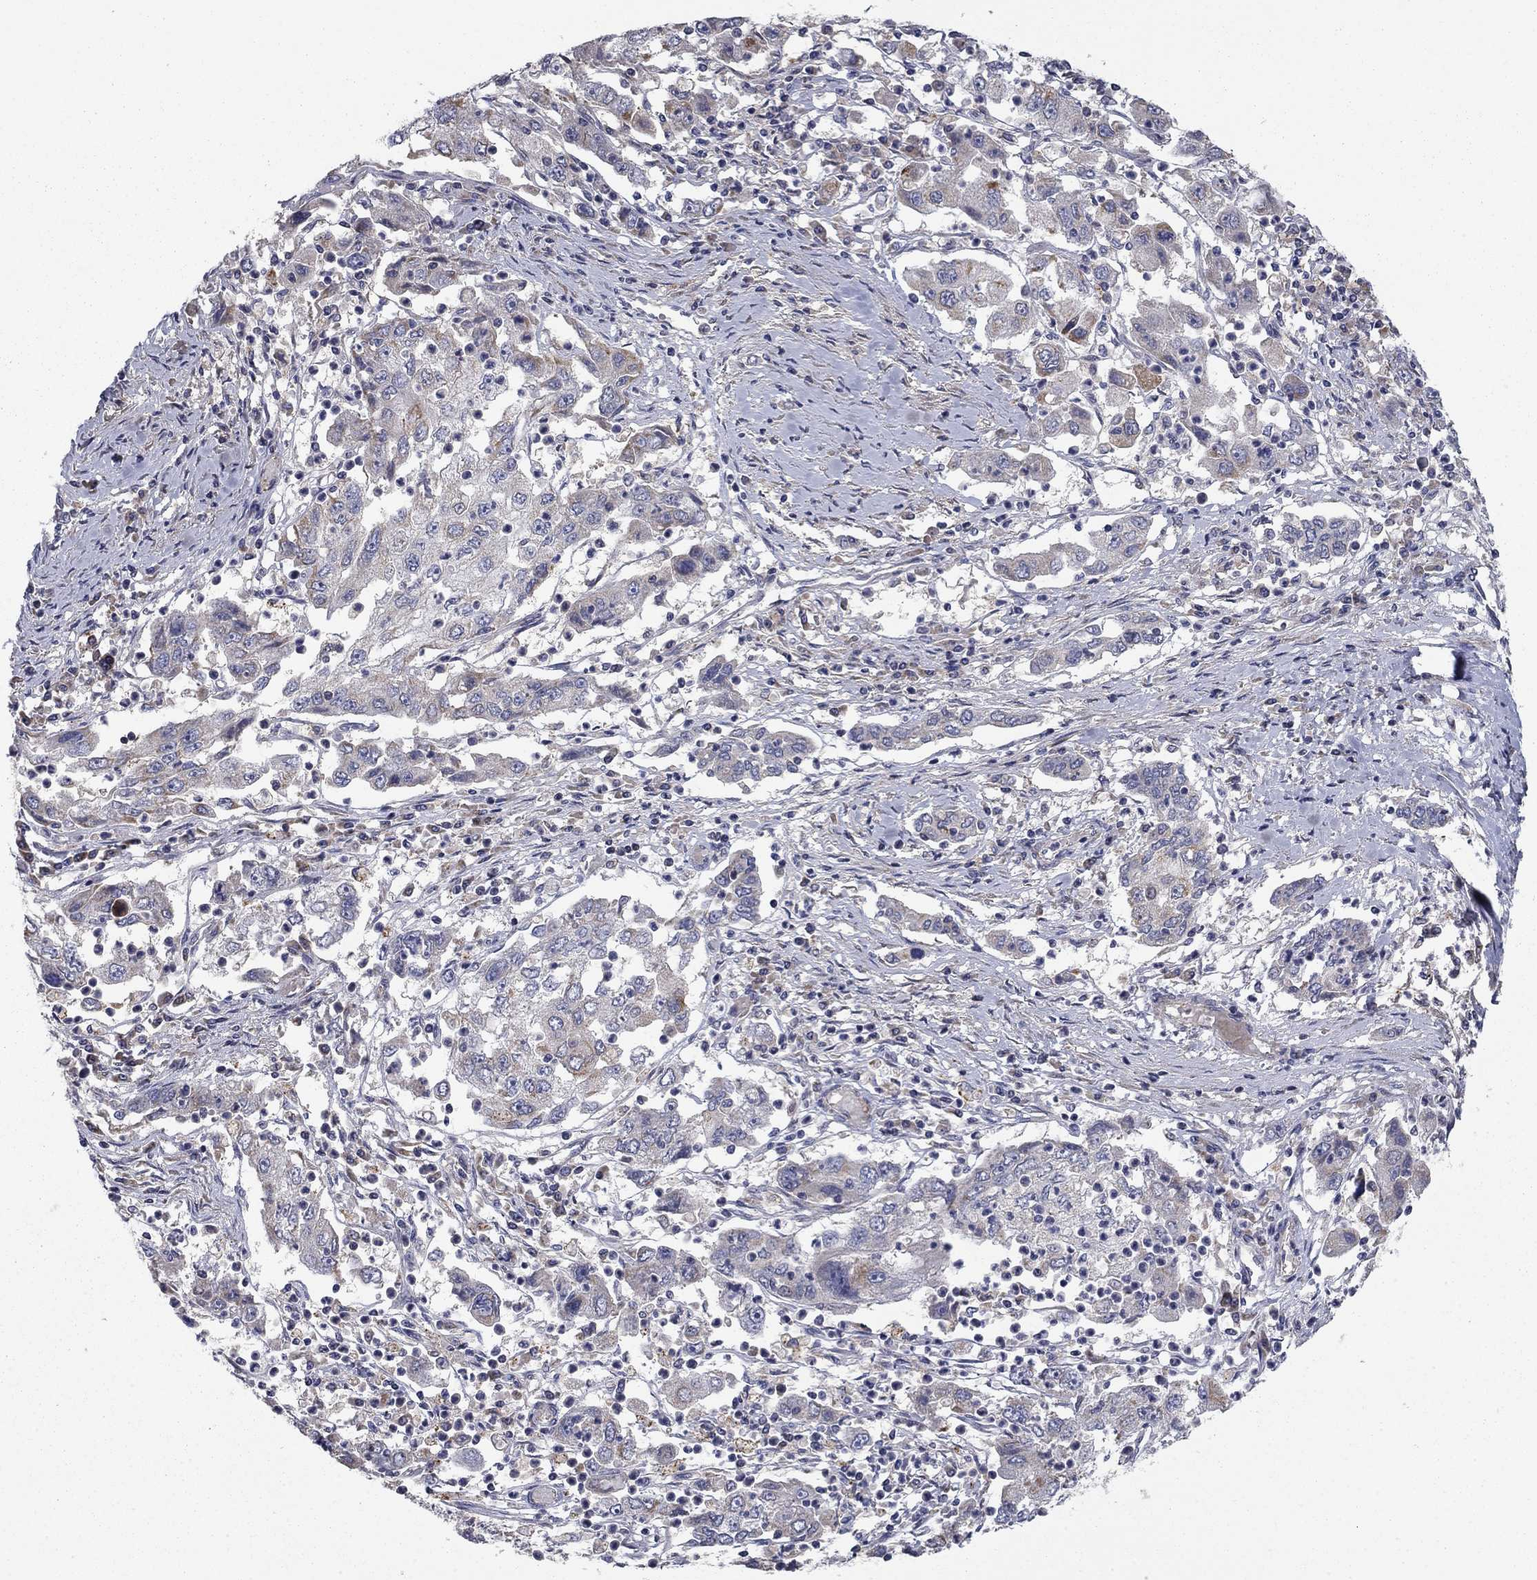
{"staining": {"intensity": "negative", "quantity": "none", "location": "none"}, "tissue": "cervical cancer", "cell_type": "Tumor cells", "image_type": "cancer", "snomed": [{"axis": "morphology", "description": "Squamous cell carcinoma, NOS"}, {"axis": "topography", "description": "Cervix"}], "caption": "Immunohistochemical staining of cervical cancer demonstrates no significant staining in tumor cells.", "gene": "MMAA", "patient": {"sex": "female", "age": 36}}